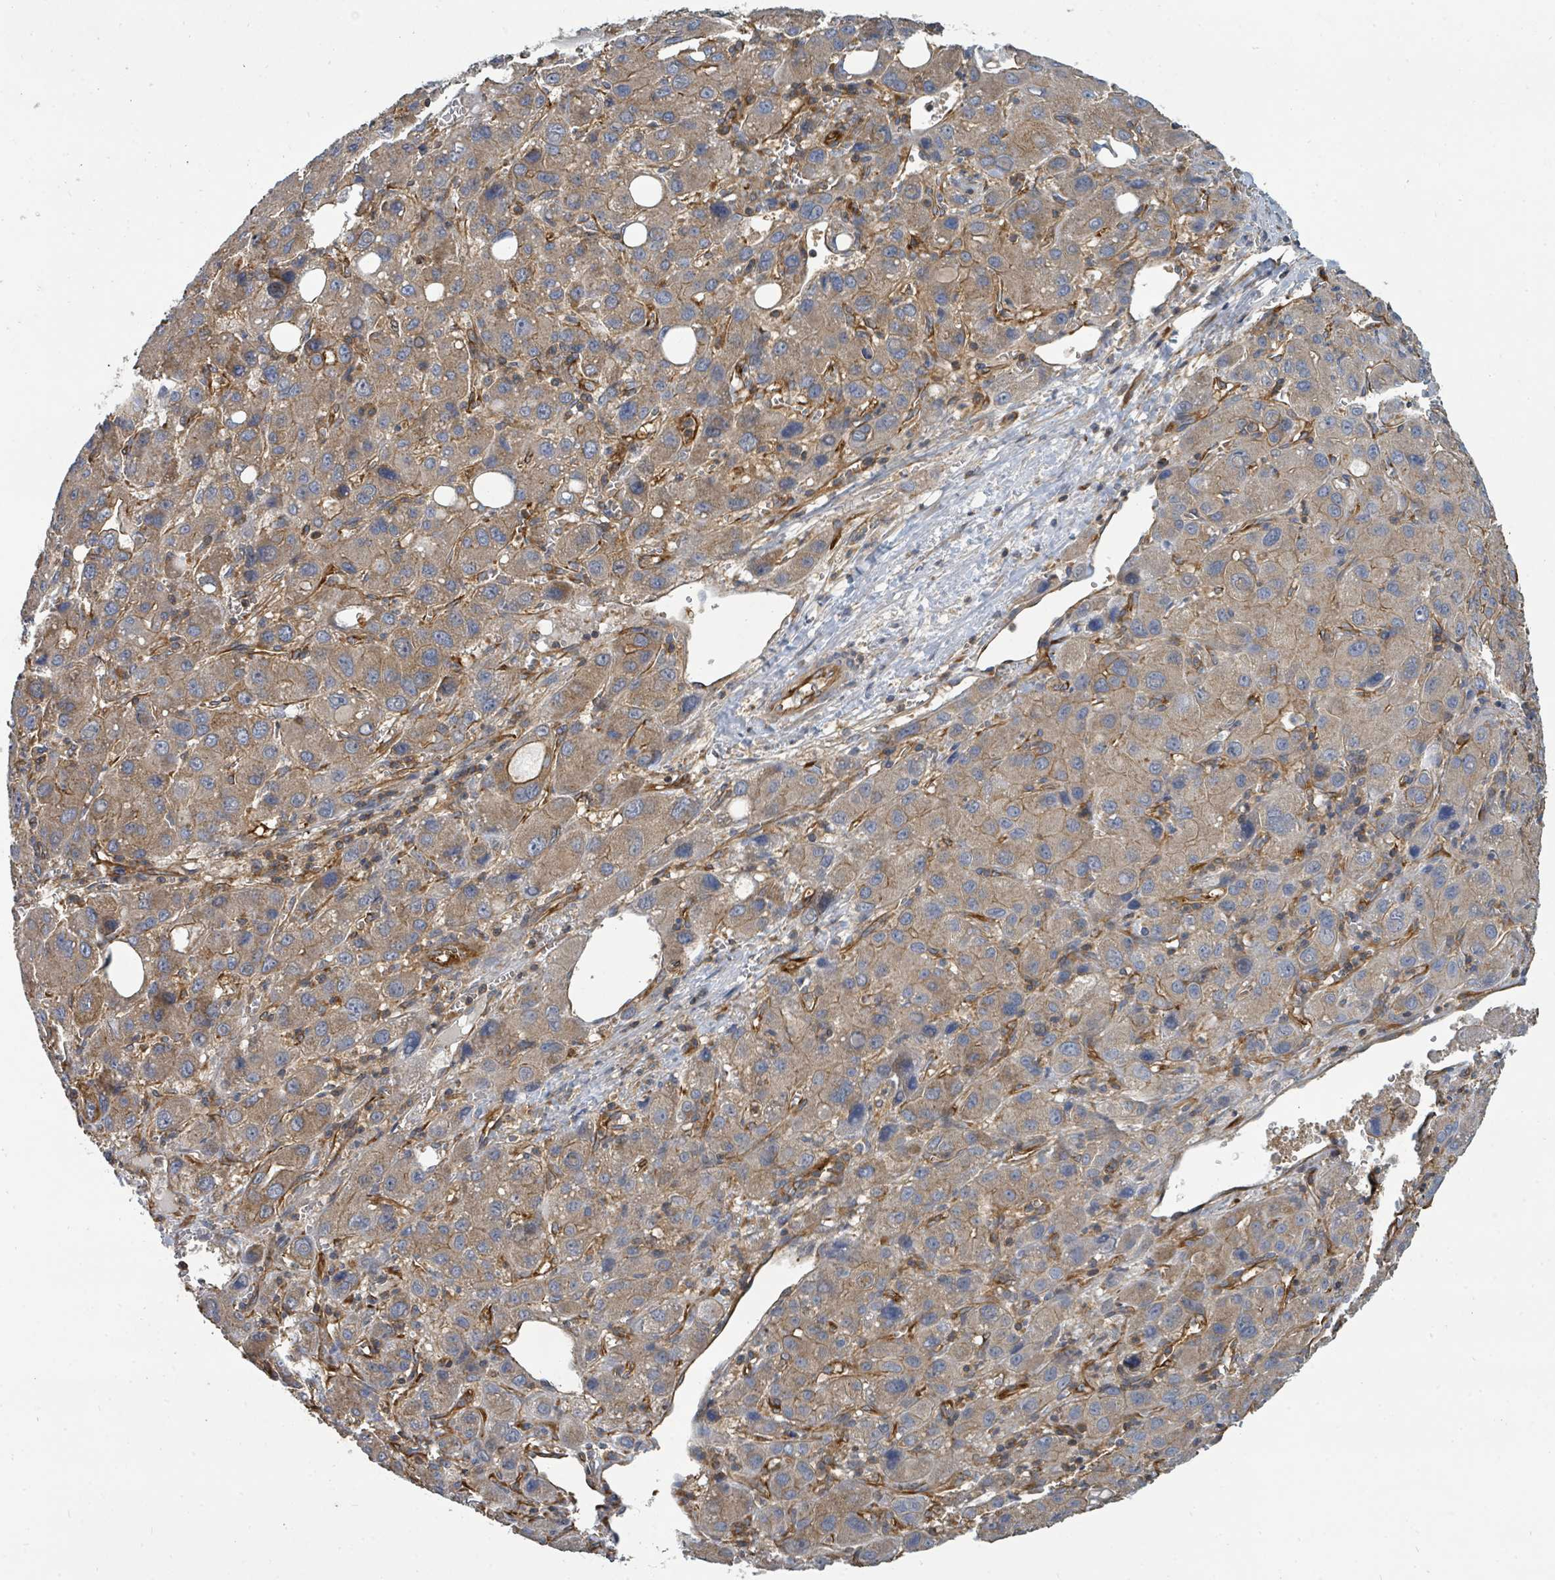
{"staining": {"intensity": "moderate", "quantity": ">75%", "location": "cytoplasmic/membranous"}, "tissue": "liver cancer", "cell_type": "Tumor cells", "image_type": "cancer", "snomed": [{"axis": "morphology", "description": "Carcinoma, Hepatocellular, NOS"}, {"axis": "topography", "description": "Liver"}], "caption": "Immunohistochemistry staining of liver cancer, which shows medium levels of moderate cytoplasmic/membranous staining in about >75% of tumor cells indicating moderate cytoplasmic/membranous protein positivity. The staining was performed using DAB (3,3'-diaminobenzidine) (brown) for protein detection and nuclei were counterstained in hematoxylin (blue).", "gene": "BOLA2B", "patient": {"sex": "male", "age": 55}}